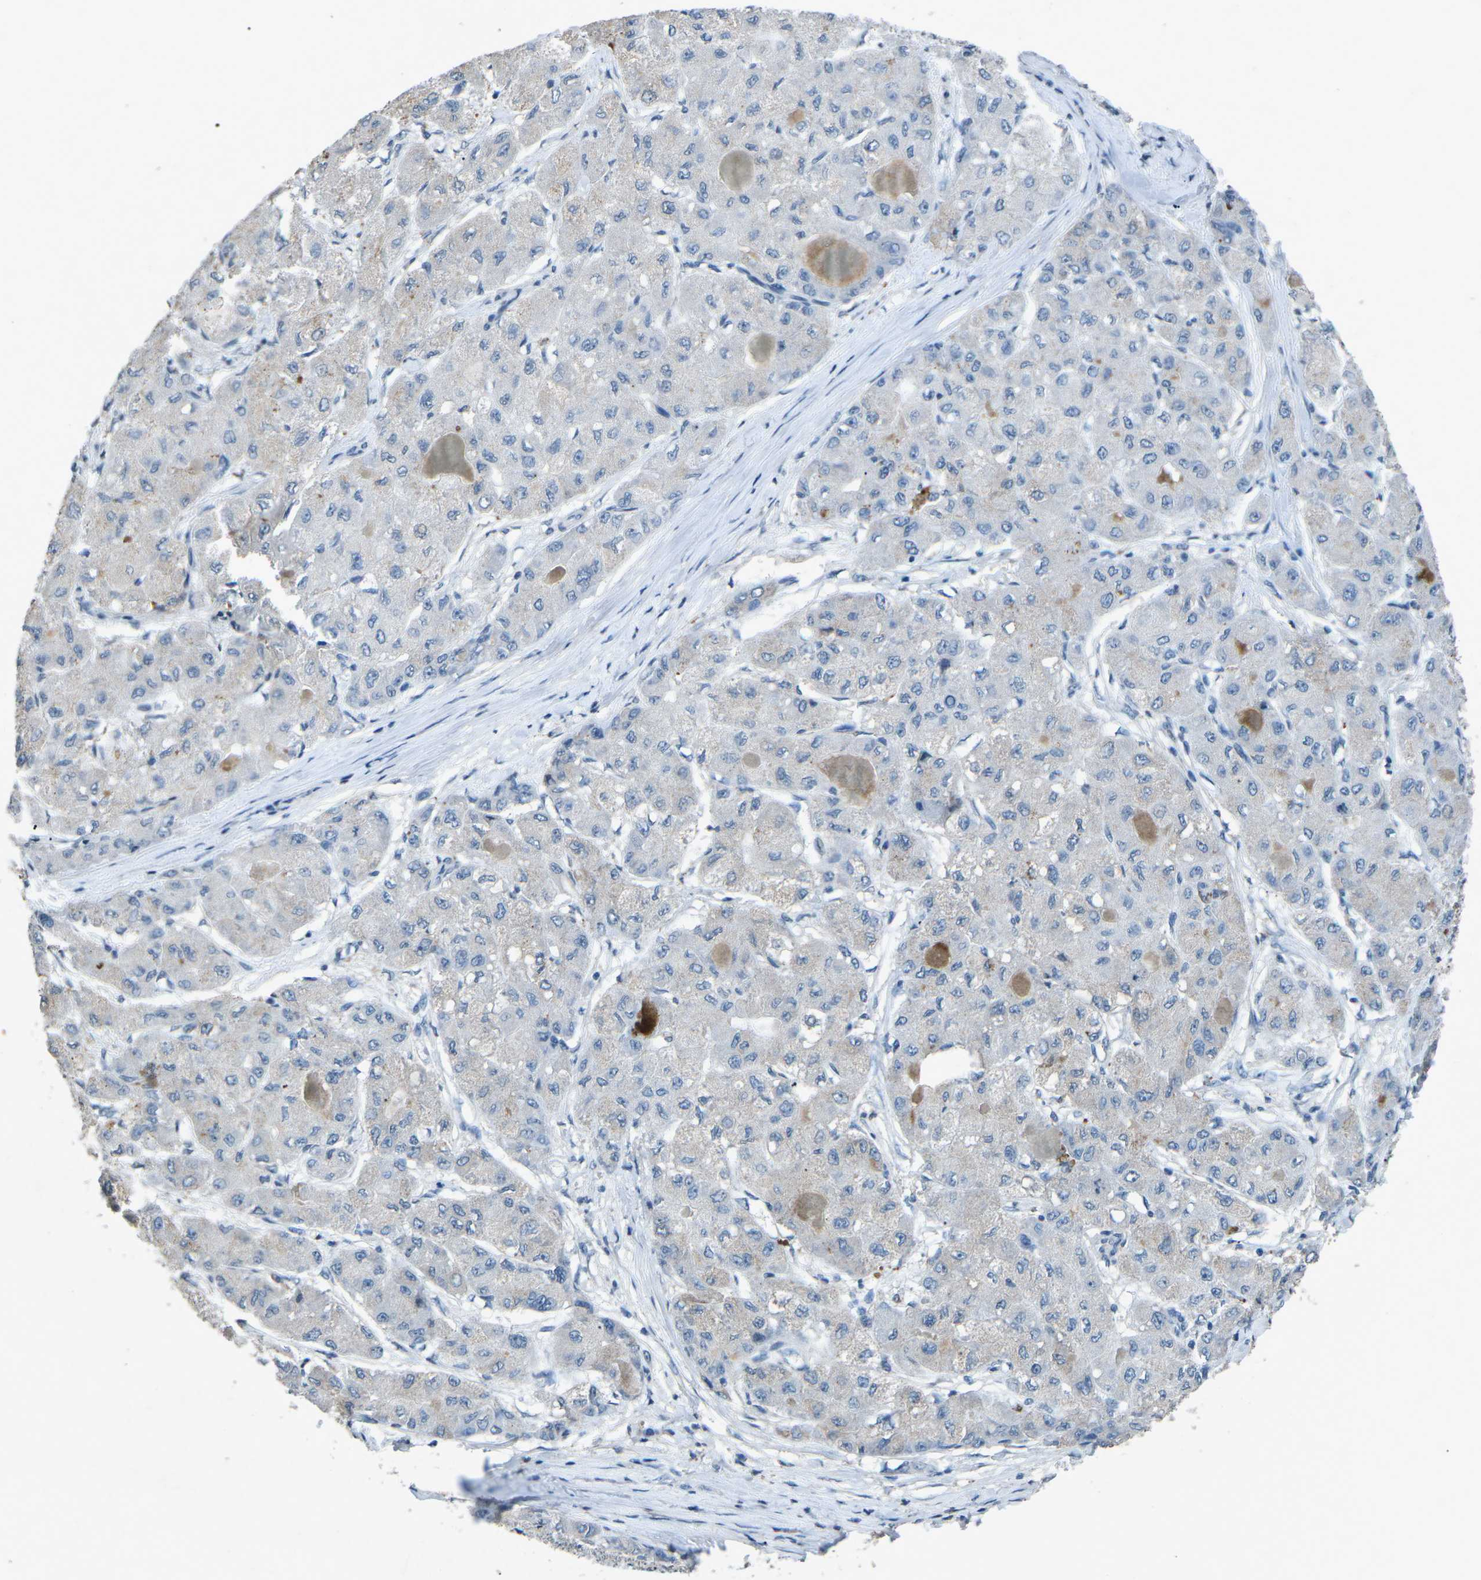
{"staining": {"intensity": "negative", "quantity": "none", "location": "none"}, "tissue": "liver cancer", "cell_type": "Tumor cells", "image_type": "cancer", "snomed": [{"axis": "morphology", "description": "Carcinoma, Hepatocellular, NOS"}, {"axis": "topography", "description": "Liver"}], "caption": "Liver cancer (hepatocellular carcinoma) was stained to show a protein in brown. There is no significant positivity in tumor cells. (DAB (3,3'-diaminobenzidine) IHC with hematoxylin counter stain).", "gene": "A1BG", "patient": {"sex": "male", "age": 80}}